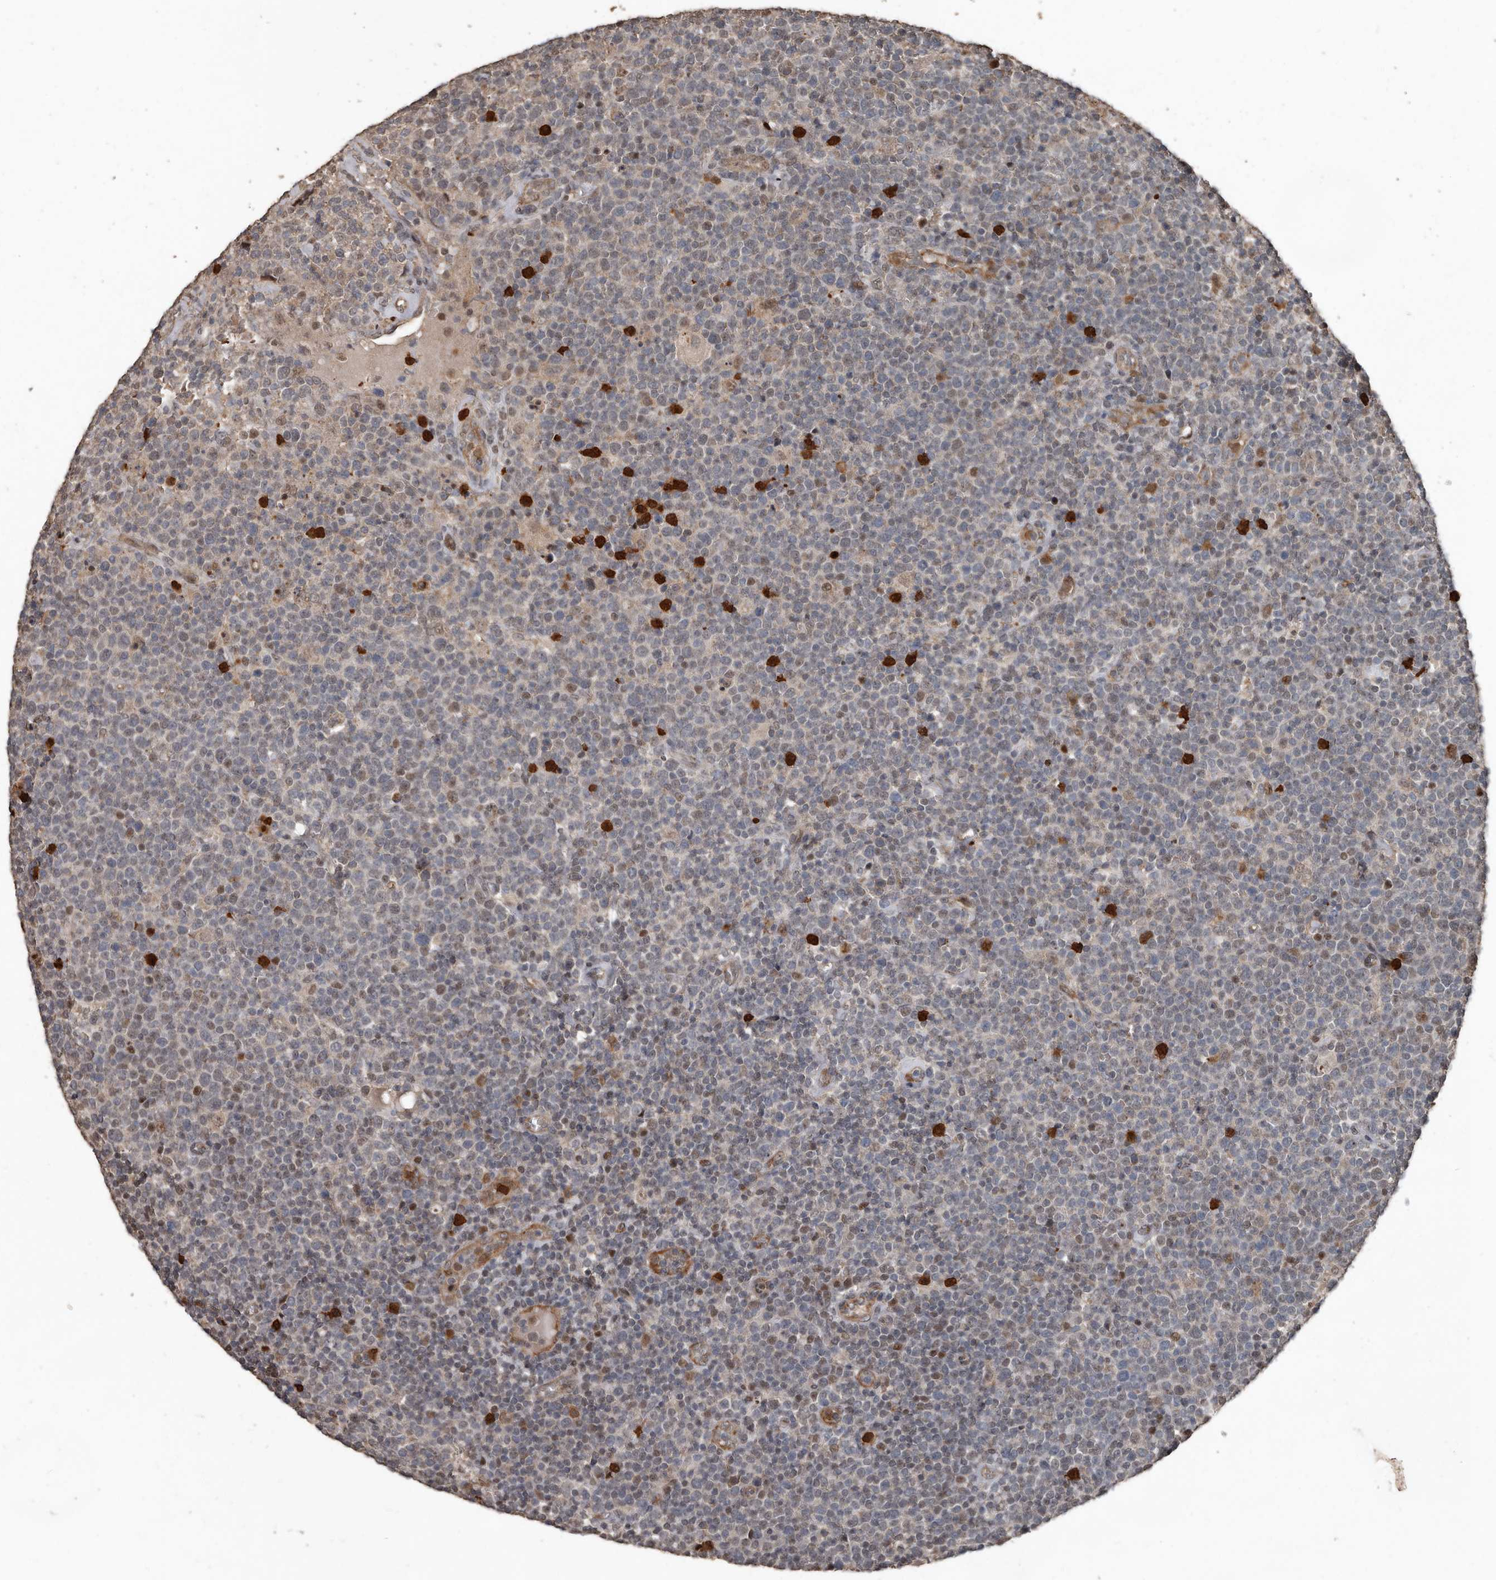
{"staining": {"intensity": "weak", "quantity": "<25%", "location": "nuclear"}, "tissue": "lymphoma", "cell_type": "Tumor cells", "image_type": "cancer", "snomed": [{"axis": "morphology", "description": "Malignant lymphoma, non-Hodgkin's type, High grade"}, {"axis": "topography", "description": "Lymph node"}], "caption": "Lymphoma was stained to show a protein in brown. There is no significant positivity in tumor cells.", "gene": "FSBP", "patient": {"sex": "male", "age": 61}}